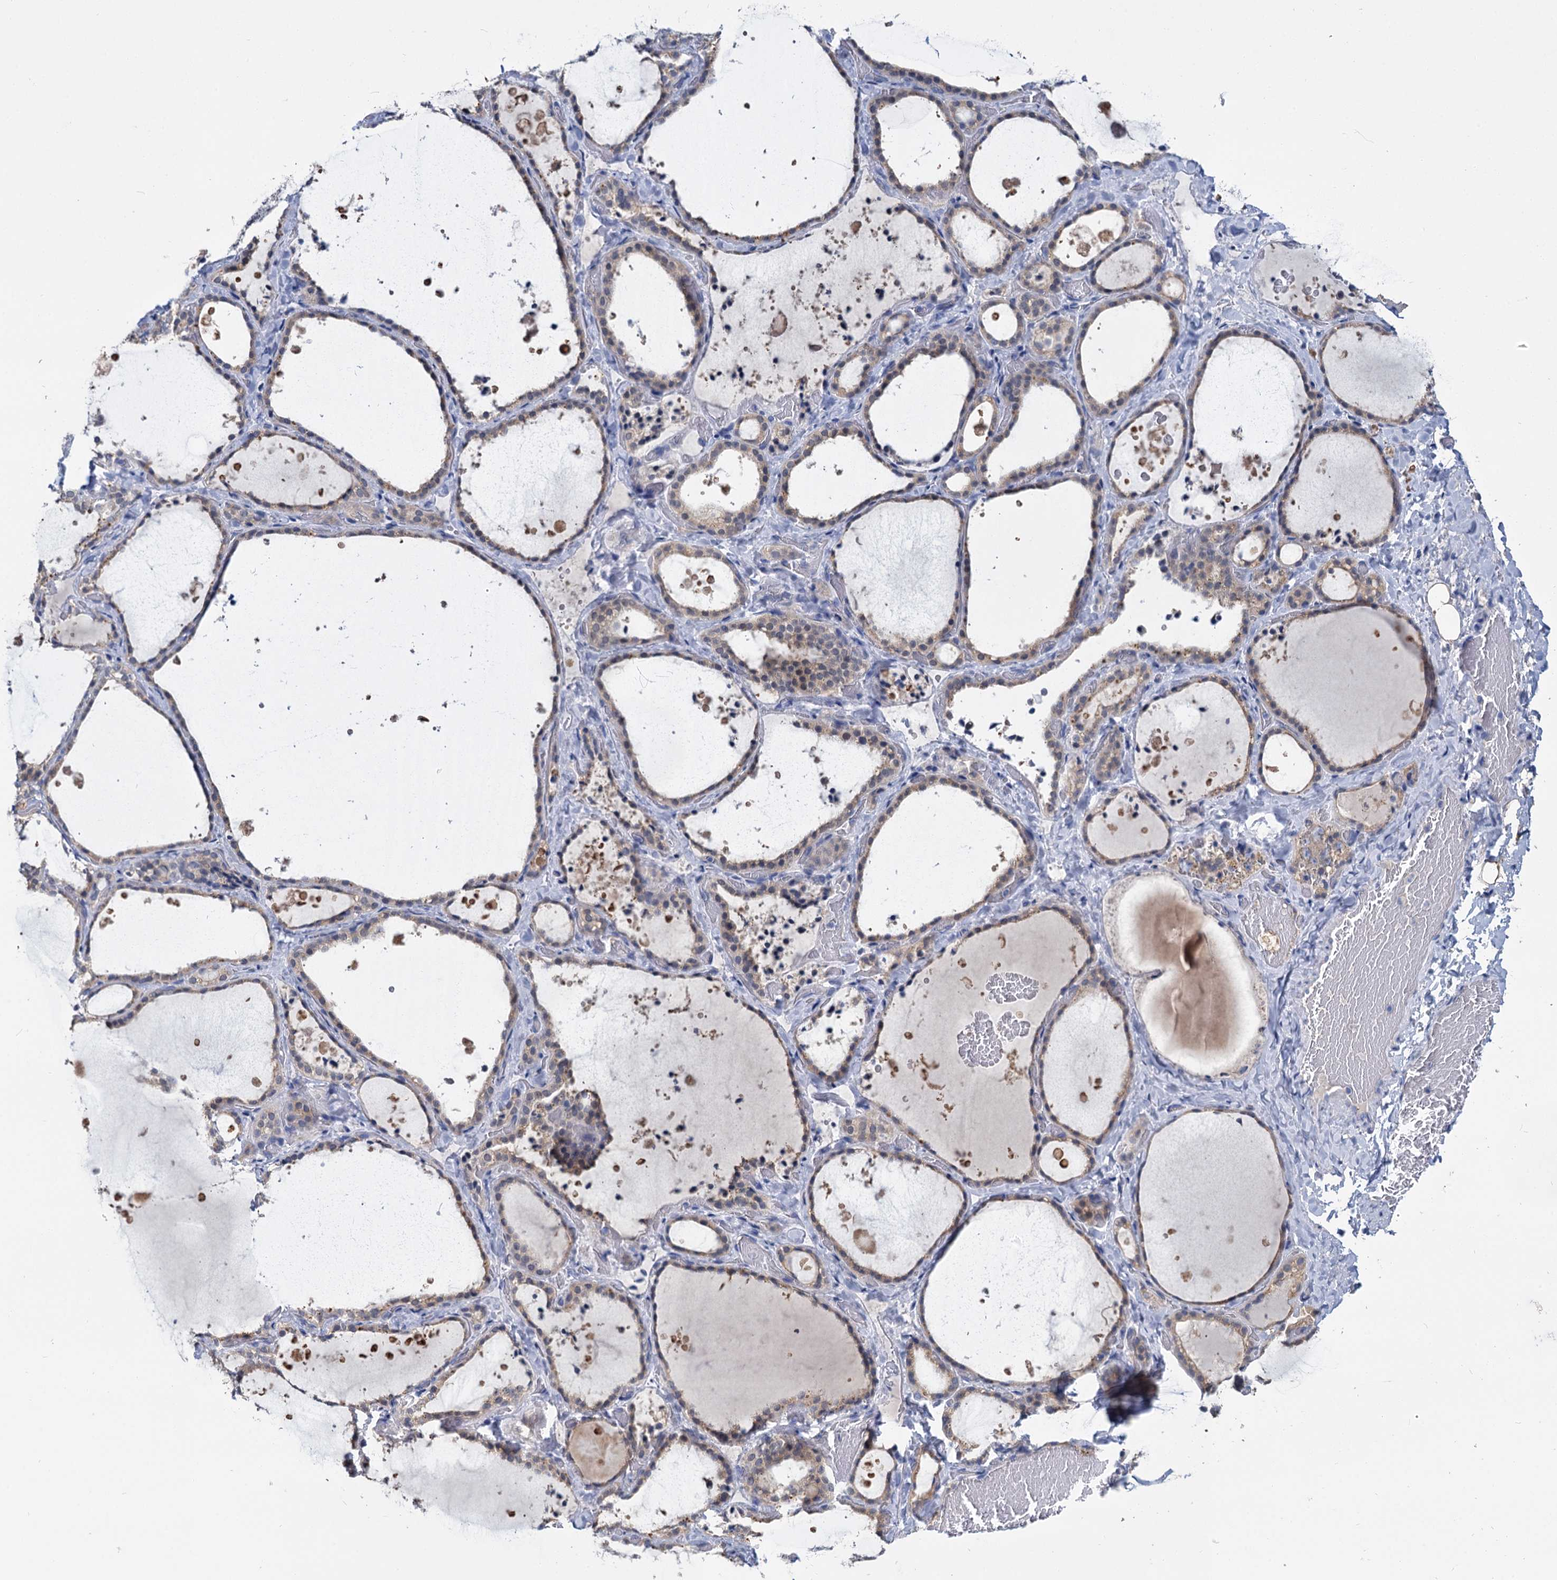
{"staining": {"intensity": "weak", "quantity": "25%-75%", "location": "cytoplasmic/membranous"}, "tissue": "thyroid gland", "cell_type": "Glandular cells", "image_type": "normal", "snomed": [{"axis": "morphology", "description": "Normal tissue, NOS"}, {"axis": "topography", "description": "Thyroid gland"}], "caption": "This image reveals immunohistochemistry staining of benign thyroid gland, with low weak cytoplasmic/membranous positivity in about 25%-75% of glandular cells.", "gene": "ANKRD42", "patient": {"sex": "female", "age": 44}}